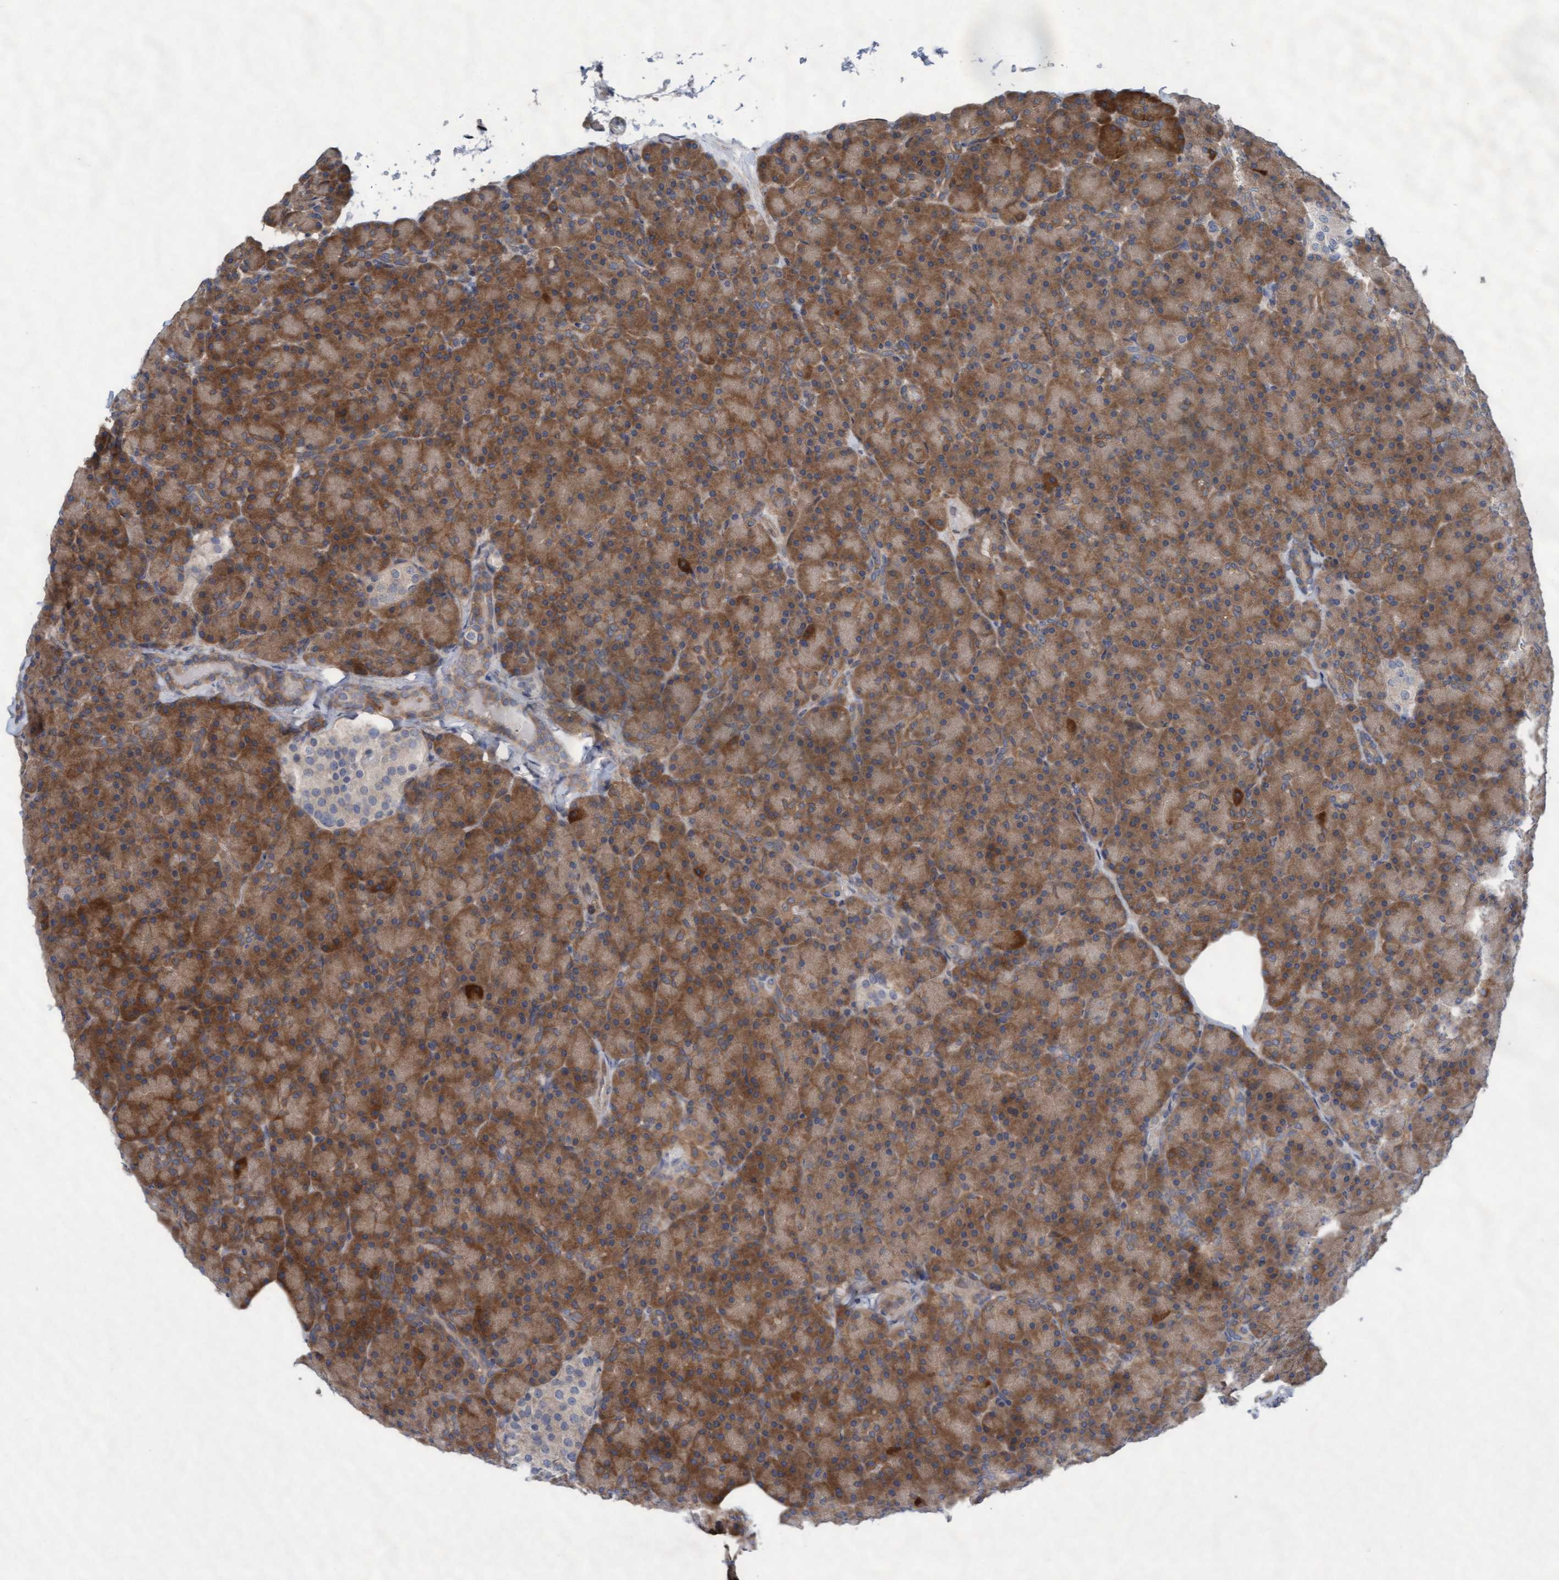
{"staining": {"intensity": "moderate", "quantity": ">75%", "location": "cytoplasmic/membranous"}, "tissue": "pancreas", "cell_type": "Exocrine glandular cells", "image_type": "normal", "snomed": [{"axis": "morphology", "description": "Normal tissue, NOS"}, {"axis": "topography", "description": "Pancreas"}], "caption": "Protein analysis of unremarkable pancreas shows moderate cytoplasmic/membranous staining in approximately >75% of exocrine glandular cells. The protein is shown in brown color, while the nuclei are stained blue.", "gene": "PLCD1", "patient": {"sex": "female", "age": 43}}